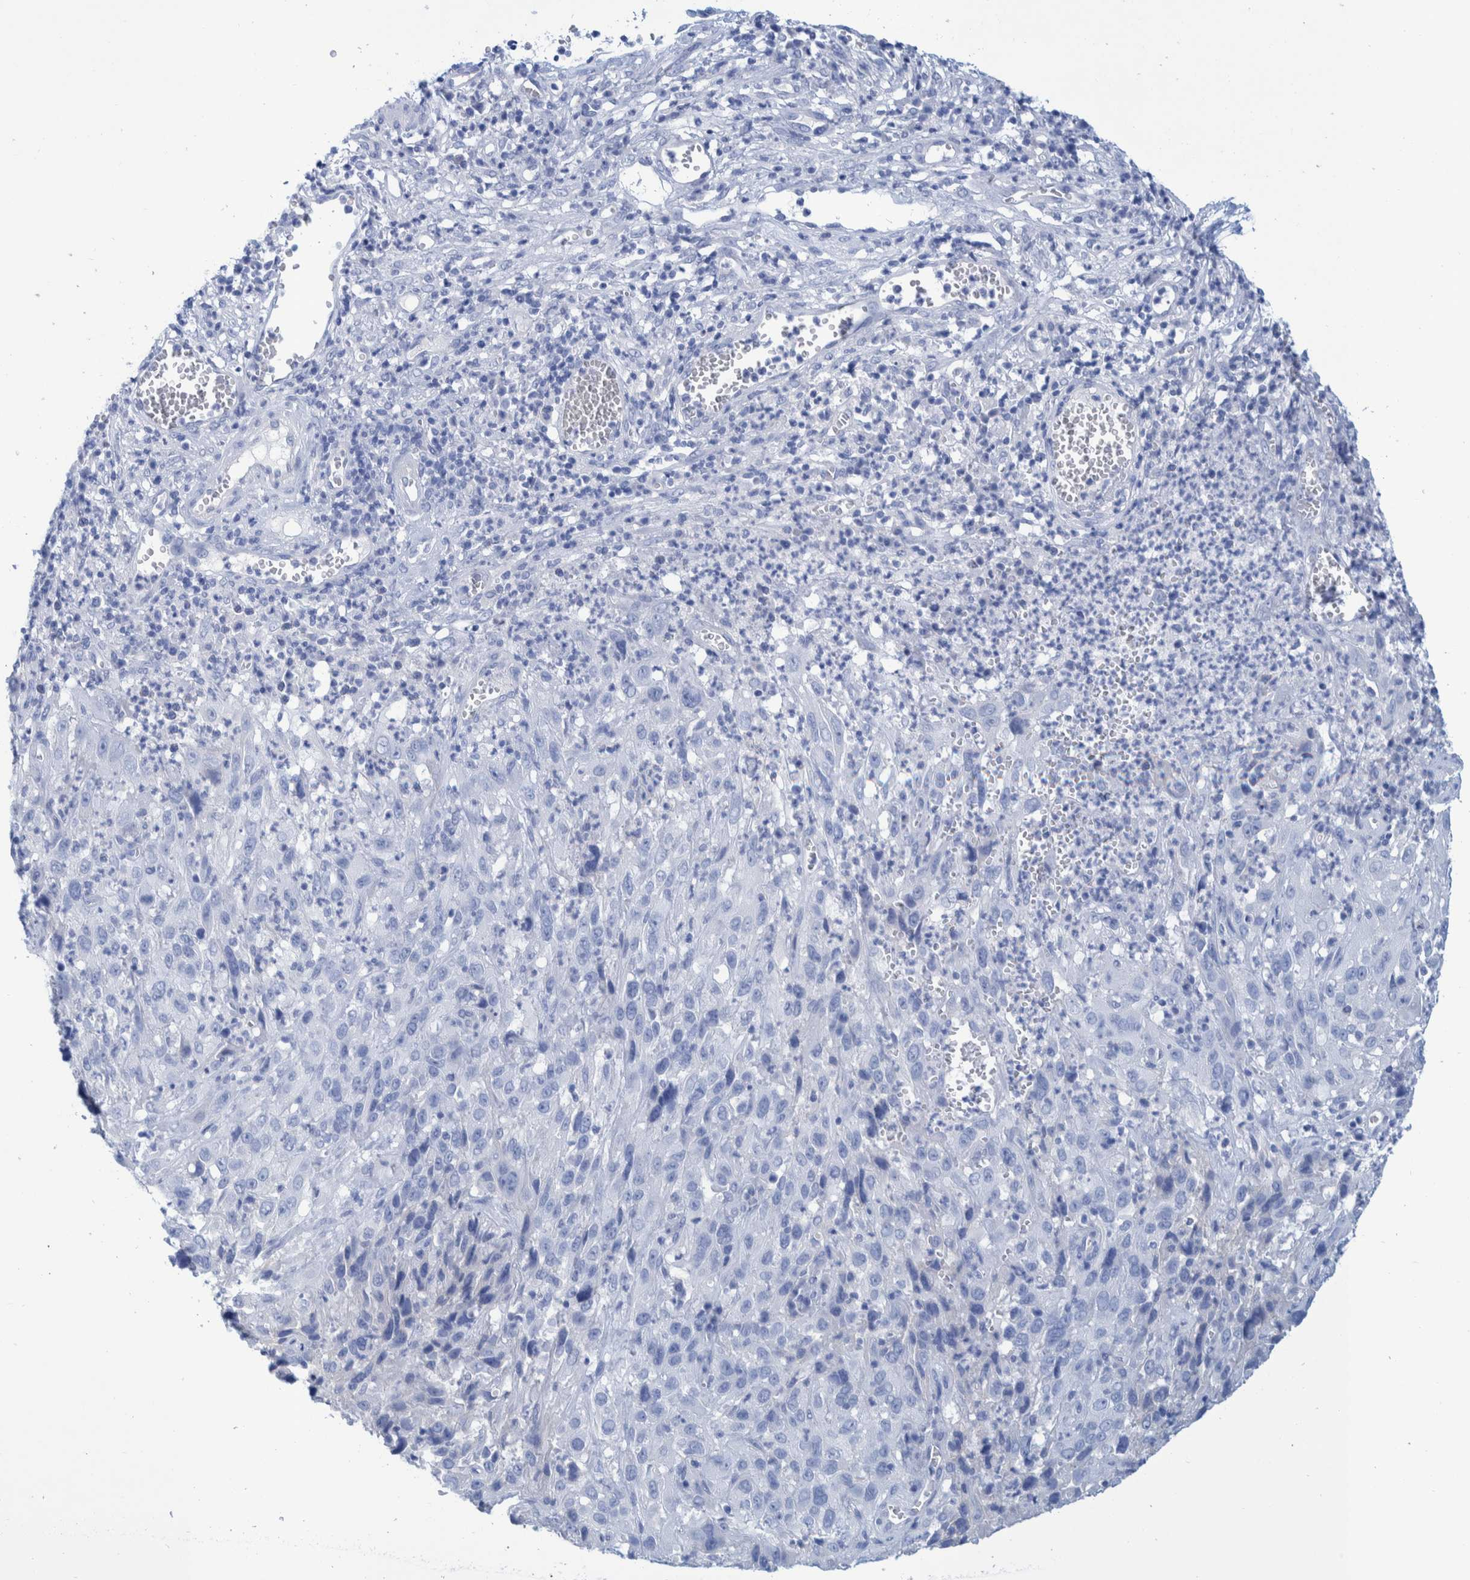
{"staining": {"intensity": "negative", "quantity": "none", "location": "none"}, "tissue": "cervical cancer", "cell_type": "Tumor cells", "image_type": "cancer", "snomed": [{"axis": "morphology", "description": "Squamous cell carcinoma, NOS"}, {"axis": "topography", "description": "Cervix"}], "caption": "Tumor cells show no significant protein expression in cervical cancer.", "gene": "PERP", "patient": {"sex": "female", "age": 32}}